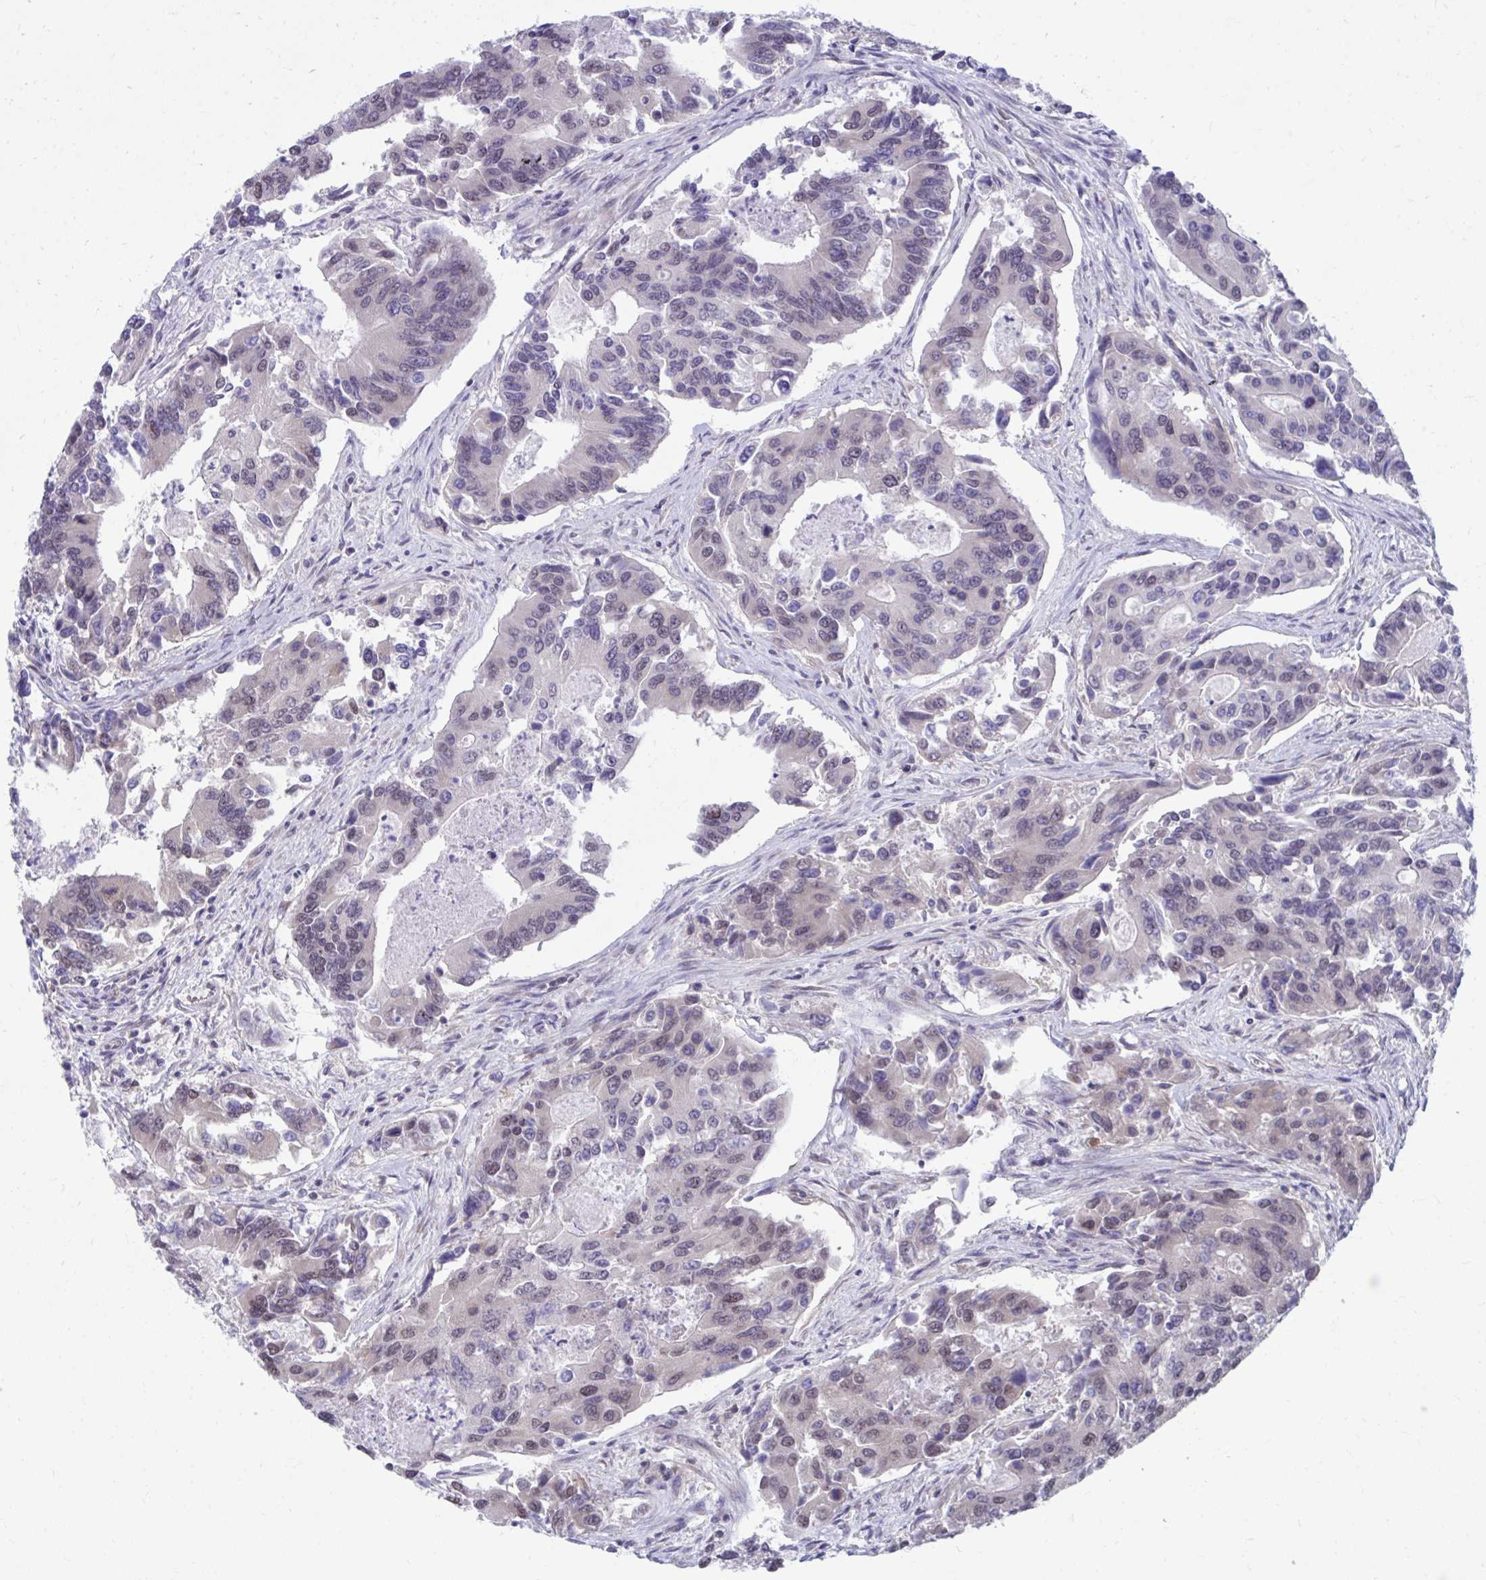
{"staining": {"intensity": "weak", "quantity": "<25%", "location": "nuclear"}, "tissue": "colorectal cancer", "cell_type": "Tumor cells", "image_type": "cancer", "snomed": [{"axis": "morphology", "description": "Adenocarcinoma, NOS"}, {"axis": "topography", "description": "Colon"}], "caption": "High magnification brightfield microscopy of colorectal adenocarcinoma stained with DAB (brown) and counterstained with hematoxylin (blue): tumor cells show no significant staining.", "gene": "SELENON", "patient": {"sex": "female", "age": 67}}